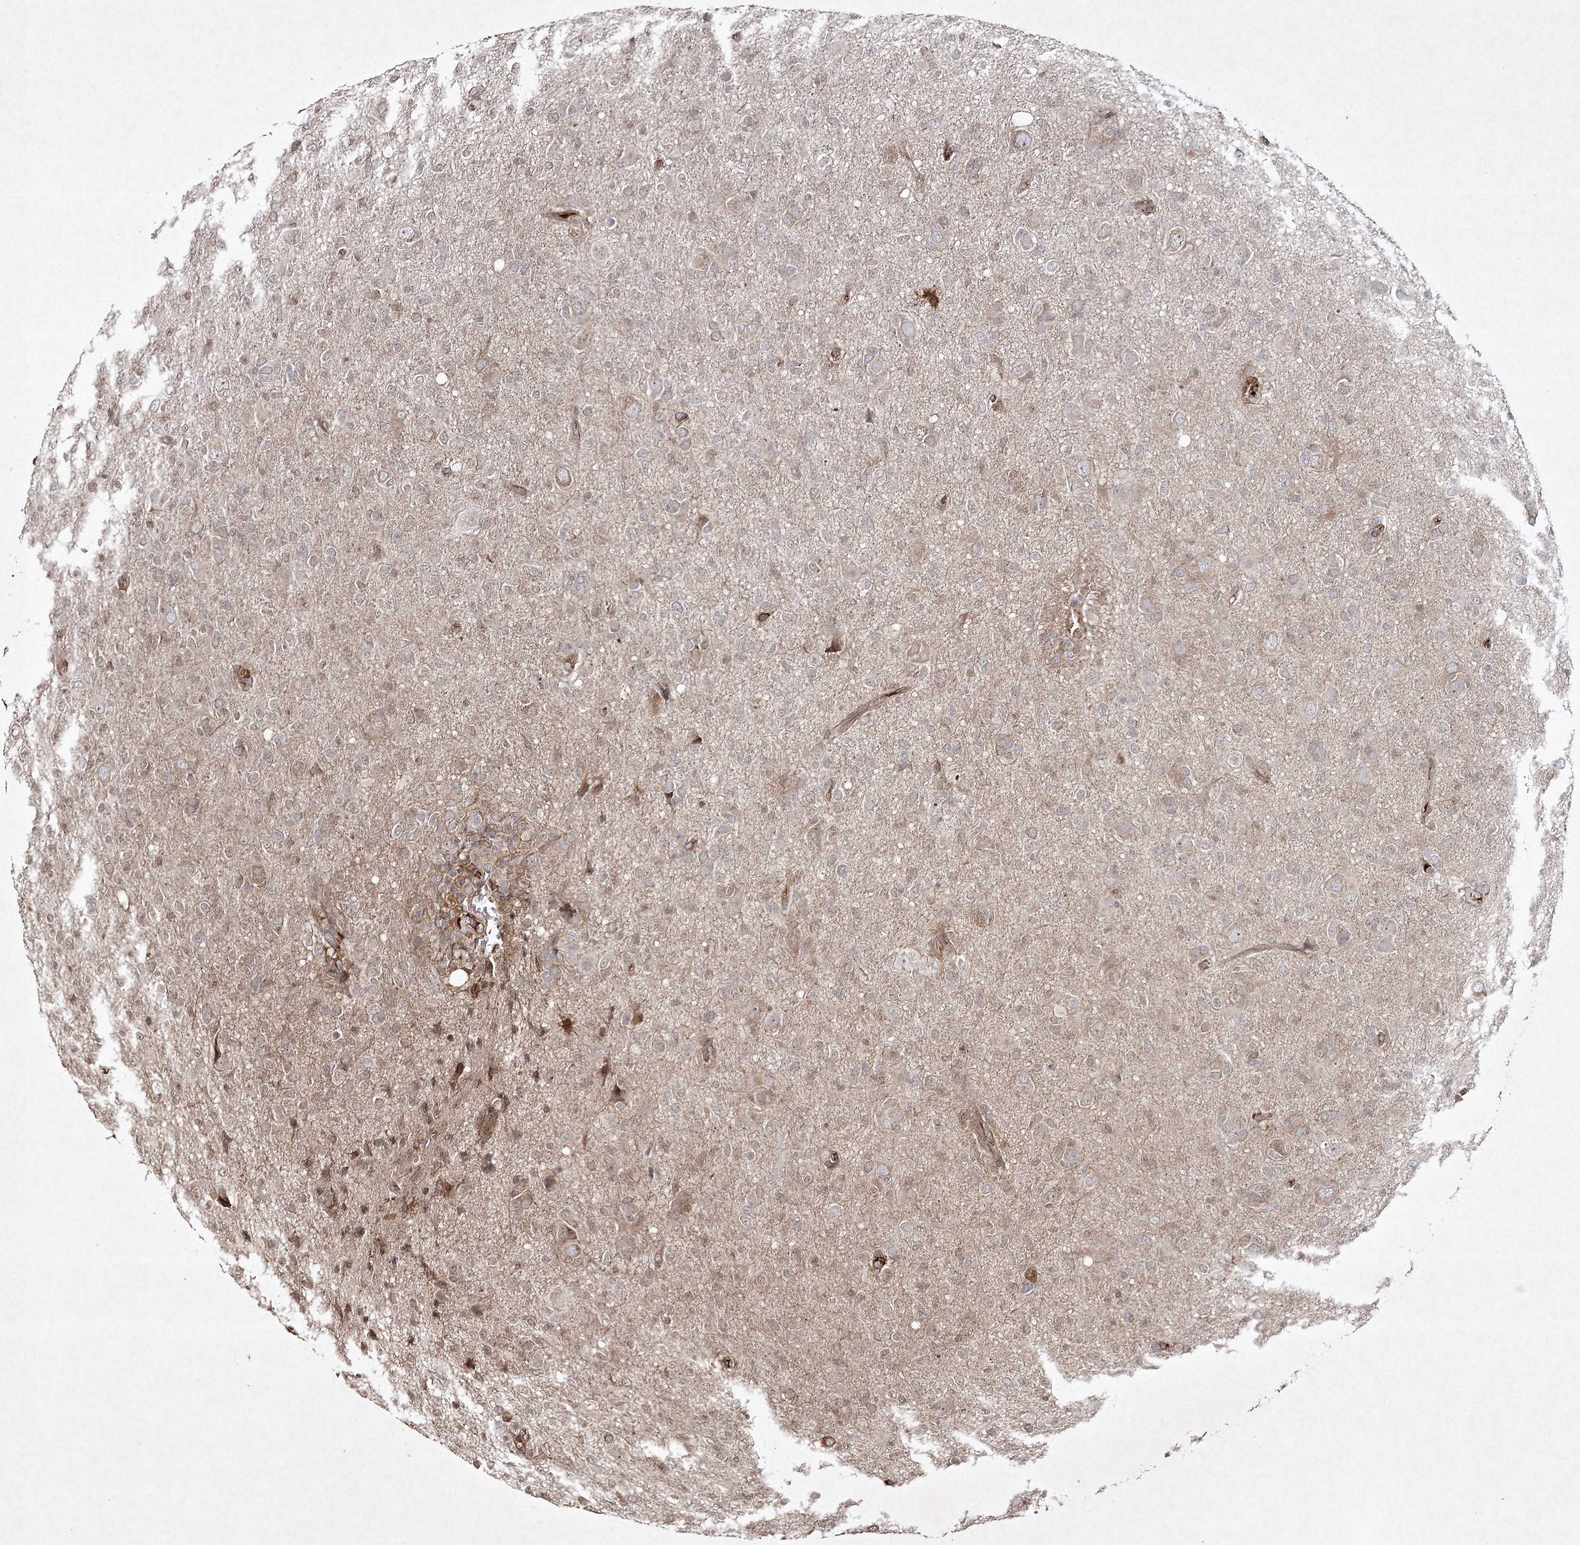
{"staining": {"intensity": "weak", "quantity": "25%-75%", "location": "cytoplasmic/membranous"}, "tissue": "glioma", "cell_type": "Tumor cells", "image_type": "cancer", "snomed": [{"axis": "morphology", "description": "Glioma, malignant, High grade"}, {"axis": "topography", "description": "Brain"}], "caption": "A low amount of weak cytoplasmic/membranous positivity is identified in about 25%-75% of tumor cells in glioma tissue.", "gene": "CYP2B6", "patient": {"sex": "female", "age": 57}}